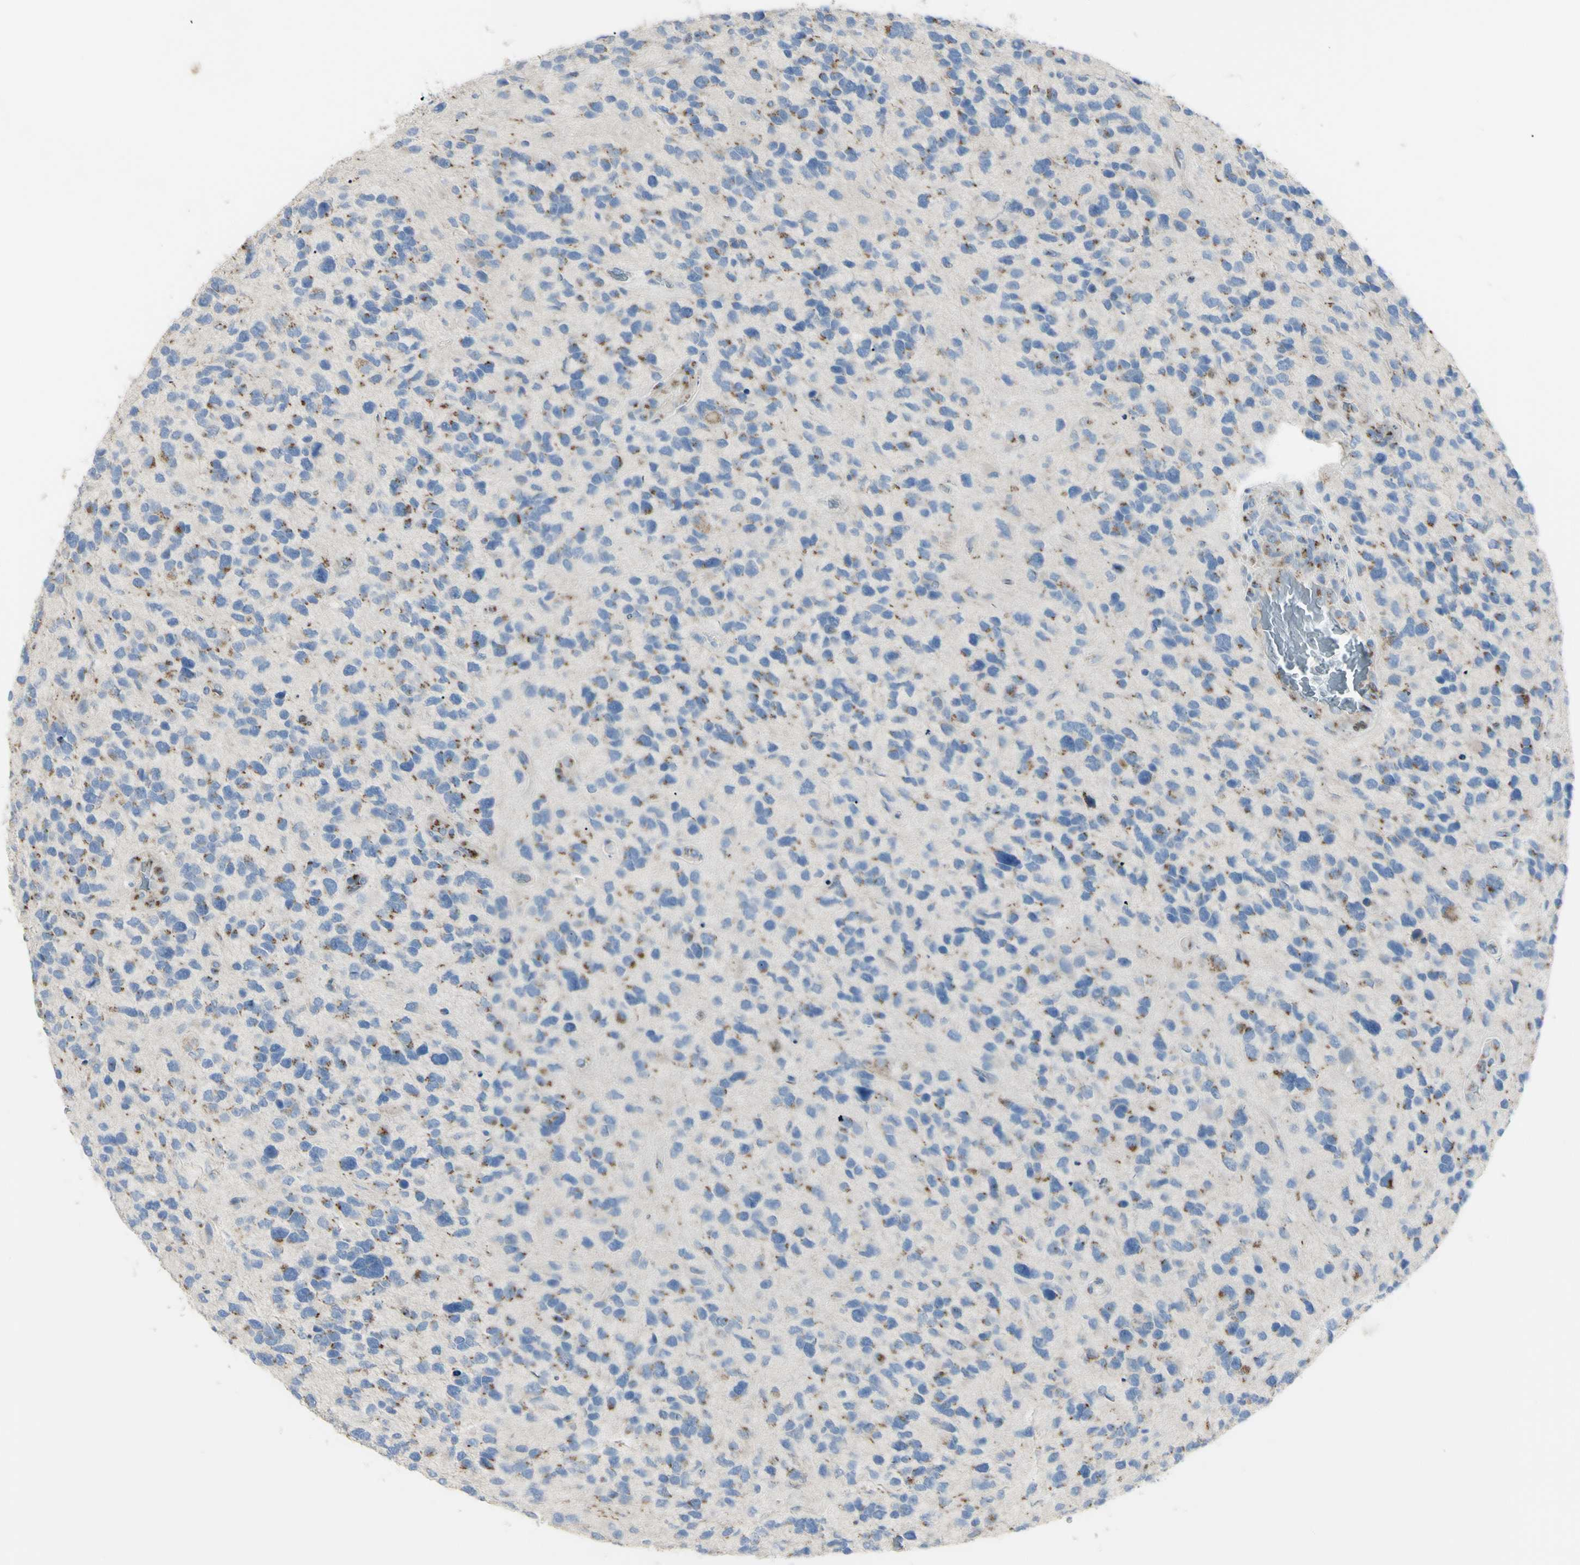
{"staining": {"intensity": "moderate", "quantity": "25%-75%", "location": "cytoplasmic/membranous"}, "tissue": "glioma", "cell_type": "Tumor cells", "image_type": "cancer", "snomed": [{"axis": "morphology", "description": "Glioma, malignant, High grade"}, {"axis": "topography", "description": "Brain"}], "caption": "The immunohistochemical stain labels moderate cytoplasmic/membranous staining in tumor cells of glioma tissue.", "gene": "B4GALT3", "patient": {"sex": "female", "age": 58}}